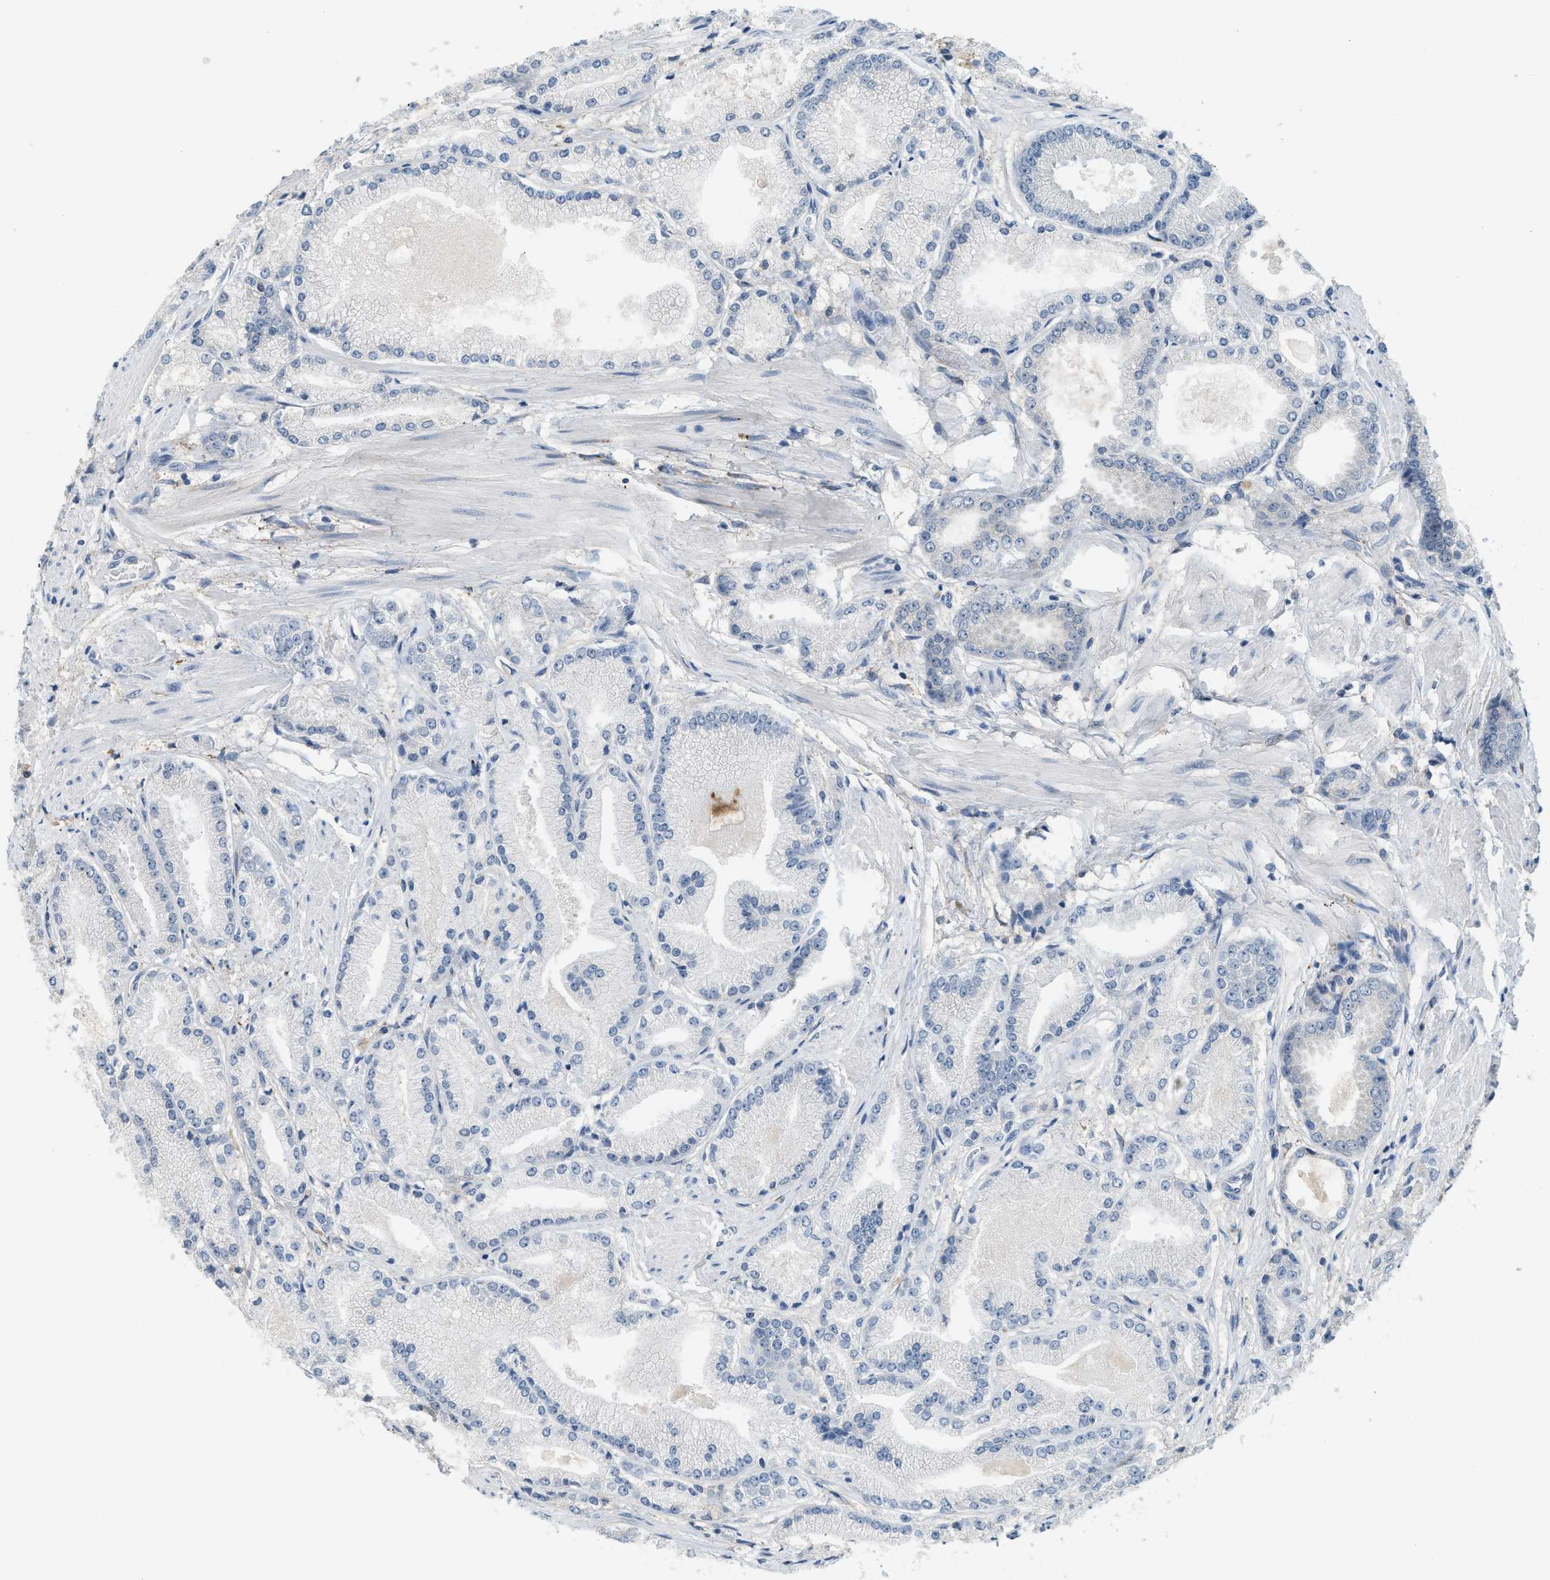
{"staining": {"intensity": "negative", "quantity": "none", "location": "none"}, "tissue": "prostate cancer", "cell_type": "Tumor cells", "image_type": "cancer", "snomed": [{"axis": "morphology", "description": "Adenocarcinoma, High grade"}, {"axis": "topography", "description": "Prostate"}], "caption": "IHC of prostate cancer (high-grade adenocarcinoma) exhibits no staining in tumor cells.", "gene": "TMEM154", "patient": {"sex": "male", "age": 50}}